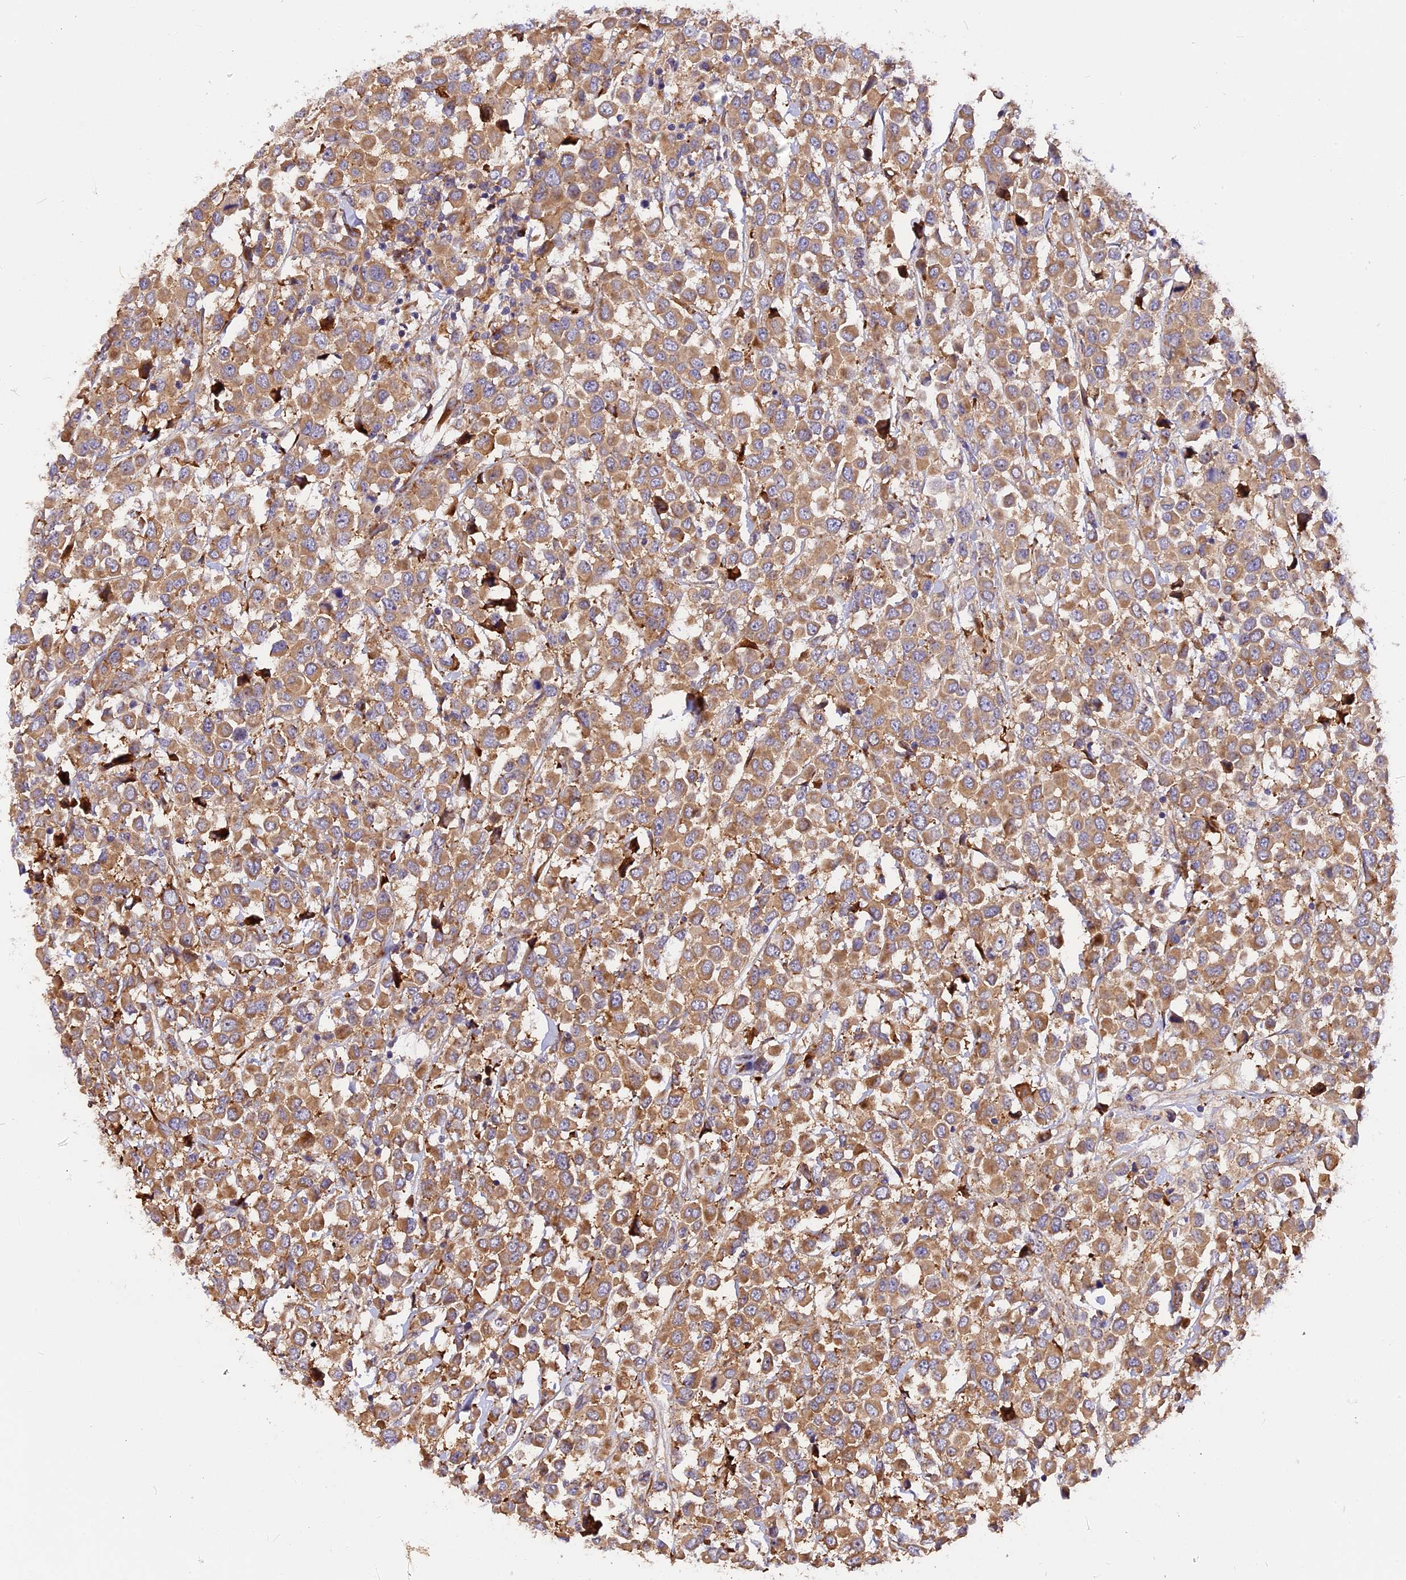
{"staining": {"intensity": "moderate", "quantity": ">75%", "location": "cytoplasmic/membranous"}, "tissue": "breast cancer", "cell_type": "Tumor cells", "image_type": "cancer", "snomed": [{"axis": "morphology", "description": "Duct carcinoma"}, {"axis": "topography", "description": "Breast"}], "caption": "Immunohistochemistry of breast cancer (infiltrating ductal carcinoma) demonstrates medium levels of moderate cytoplasmic/membranous expression in approximately >75% of tumor cells.", "gene": "GNPTAB", "patient": {"sex": "female", "age": 61}}